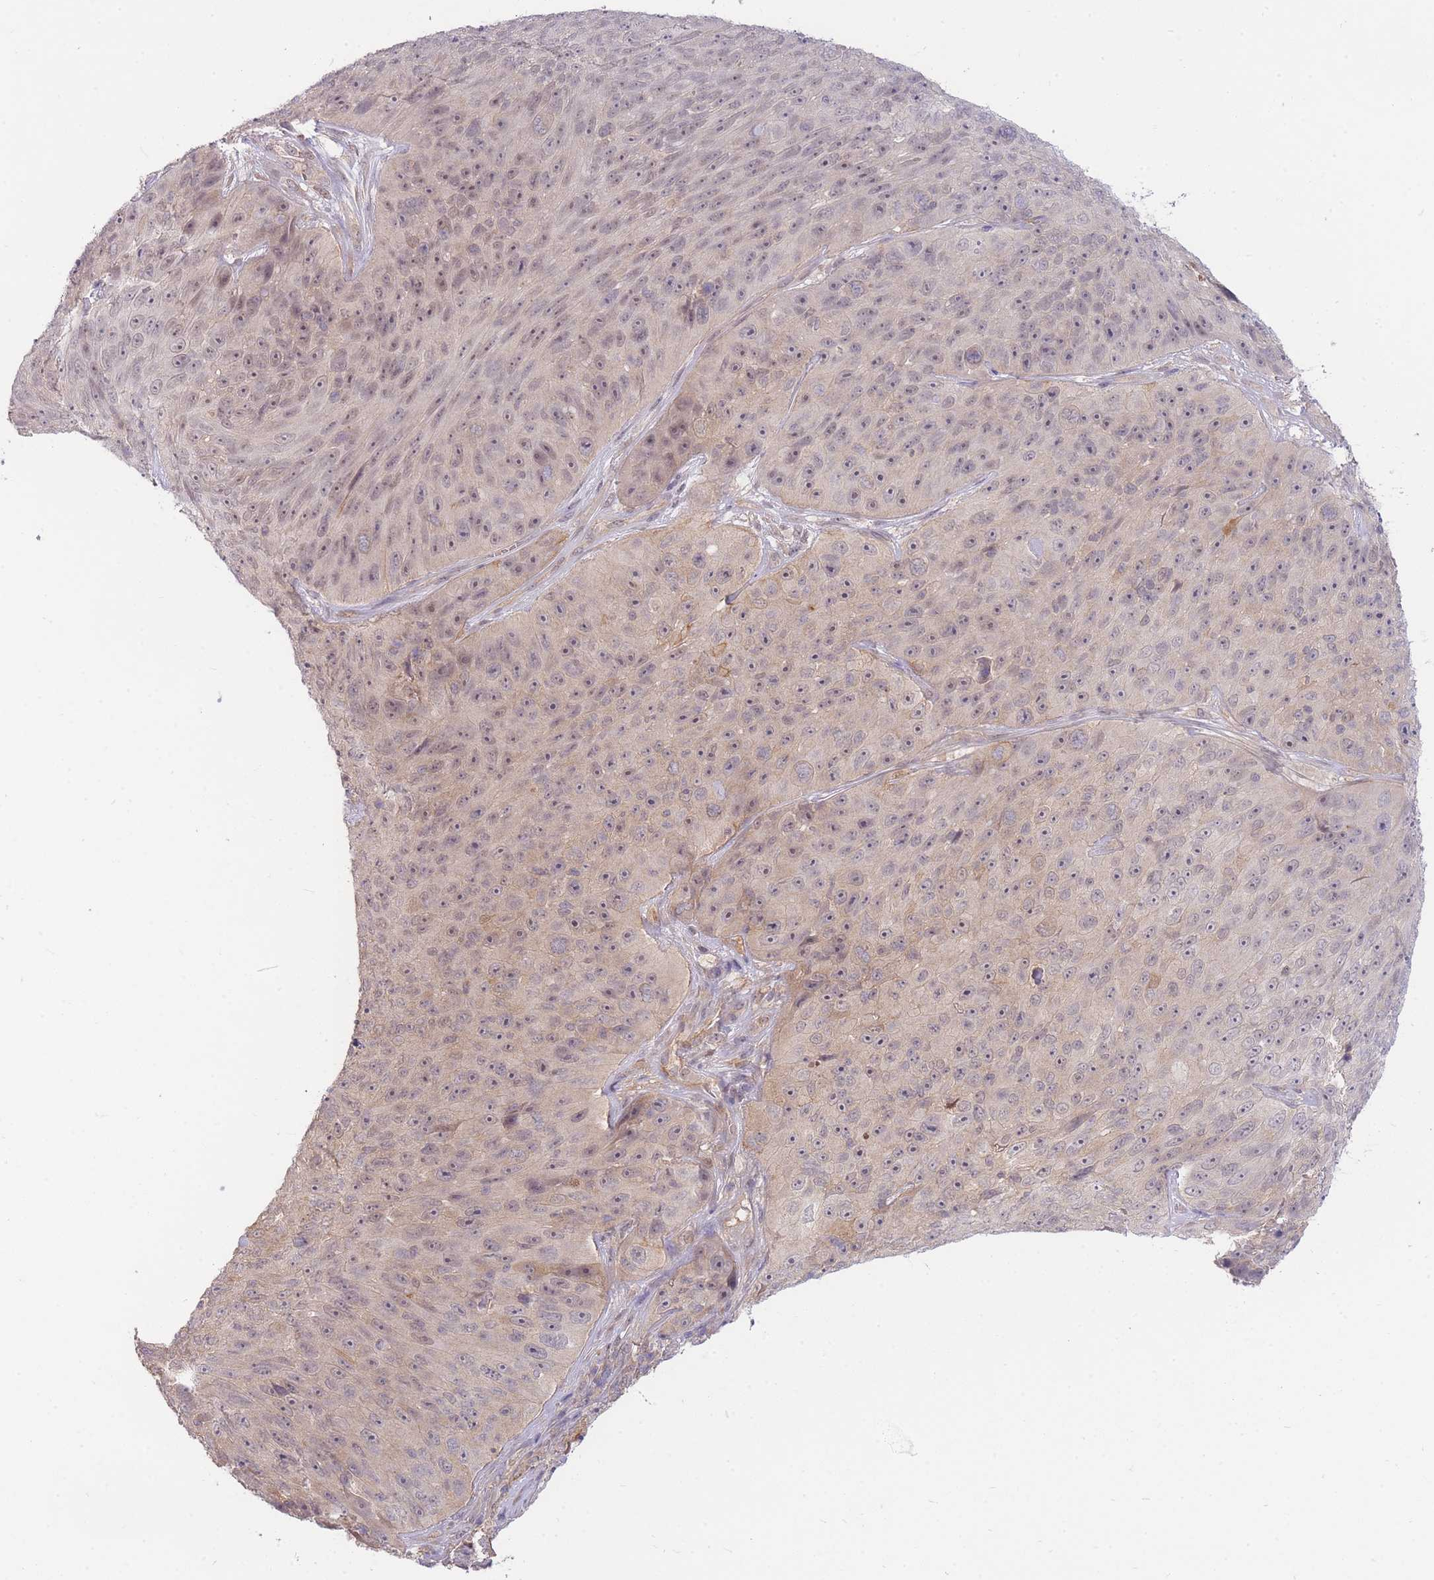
{"staining": {"intensity": "weak", "quantity": ">75%", "location": "cytoplasmic/membranous,nuclear"}, "tissue": "skin cancer", "cell_type": "Tumor cells", "image_type": "cancer", "snomed": [{"axis": "morphology", "description": "Squamous cell carcinoma, NOS"}, {"axis": "topography", "description": "Skin"}], "caption": "Human squamous cell carcinoma (skin) stained for a protein (brown) demonstrates weak cytoplasmic/membranous and nuclear positive positivity in approximately >75% of tumor cells.", "gene": "SMC6", "patient": {"sex": "female", "age": 87}}